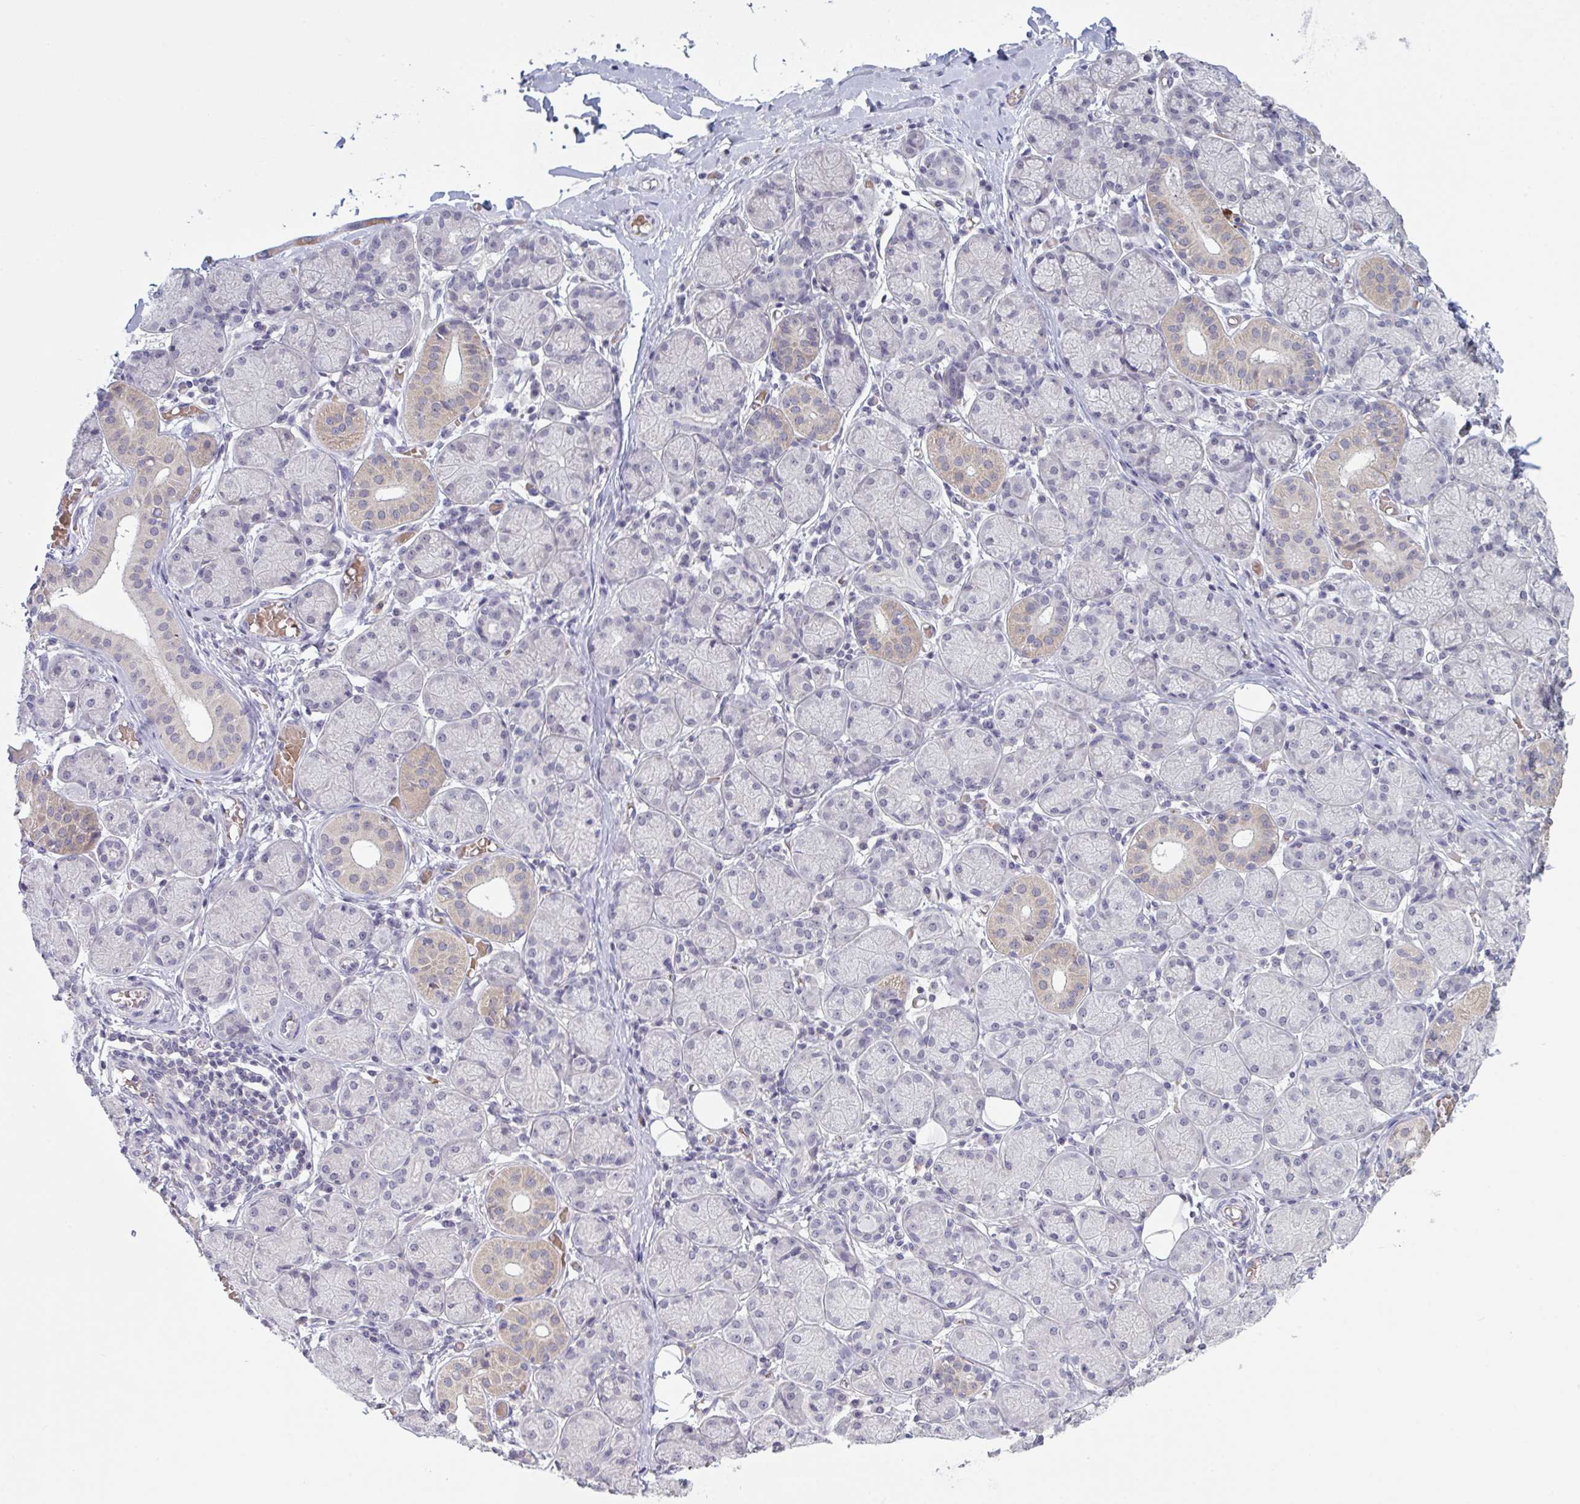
{"staining": {"intensity": "weak", "quantity": "25%-75%", "location": "cytoplasmic/membranous"}, "tissue": "salivary gland", "cell_type": "Glandular cells", "image_type": "normal", "snomed": [{"axis": "morphology", "description": "Normal tissue, NOS"}, {"axis": "topography", "description": "Salivary gland"}], "caption": "Glandular cells reveal weak cytoplasmic/membranous positivity in approximately 25%-75% of cells in unremarkable salivary gland. The staining was performed using DAB (3,3'-diaminobenzidine) to visualize the protein expression in brown, while the nuclei were stained in blue with hematoxylin (Magnification: 20x).", "gene": "ZNF784", "patient": {"sex": "female", "age": 24}}